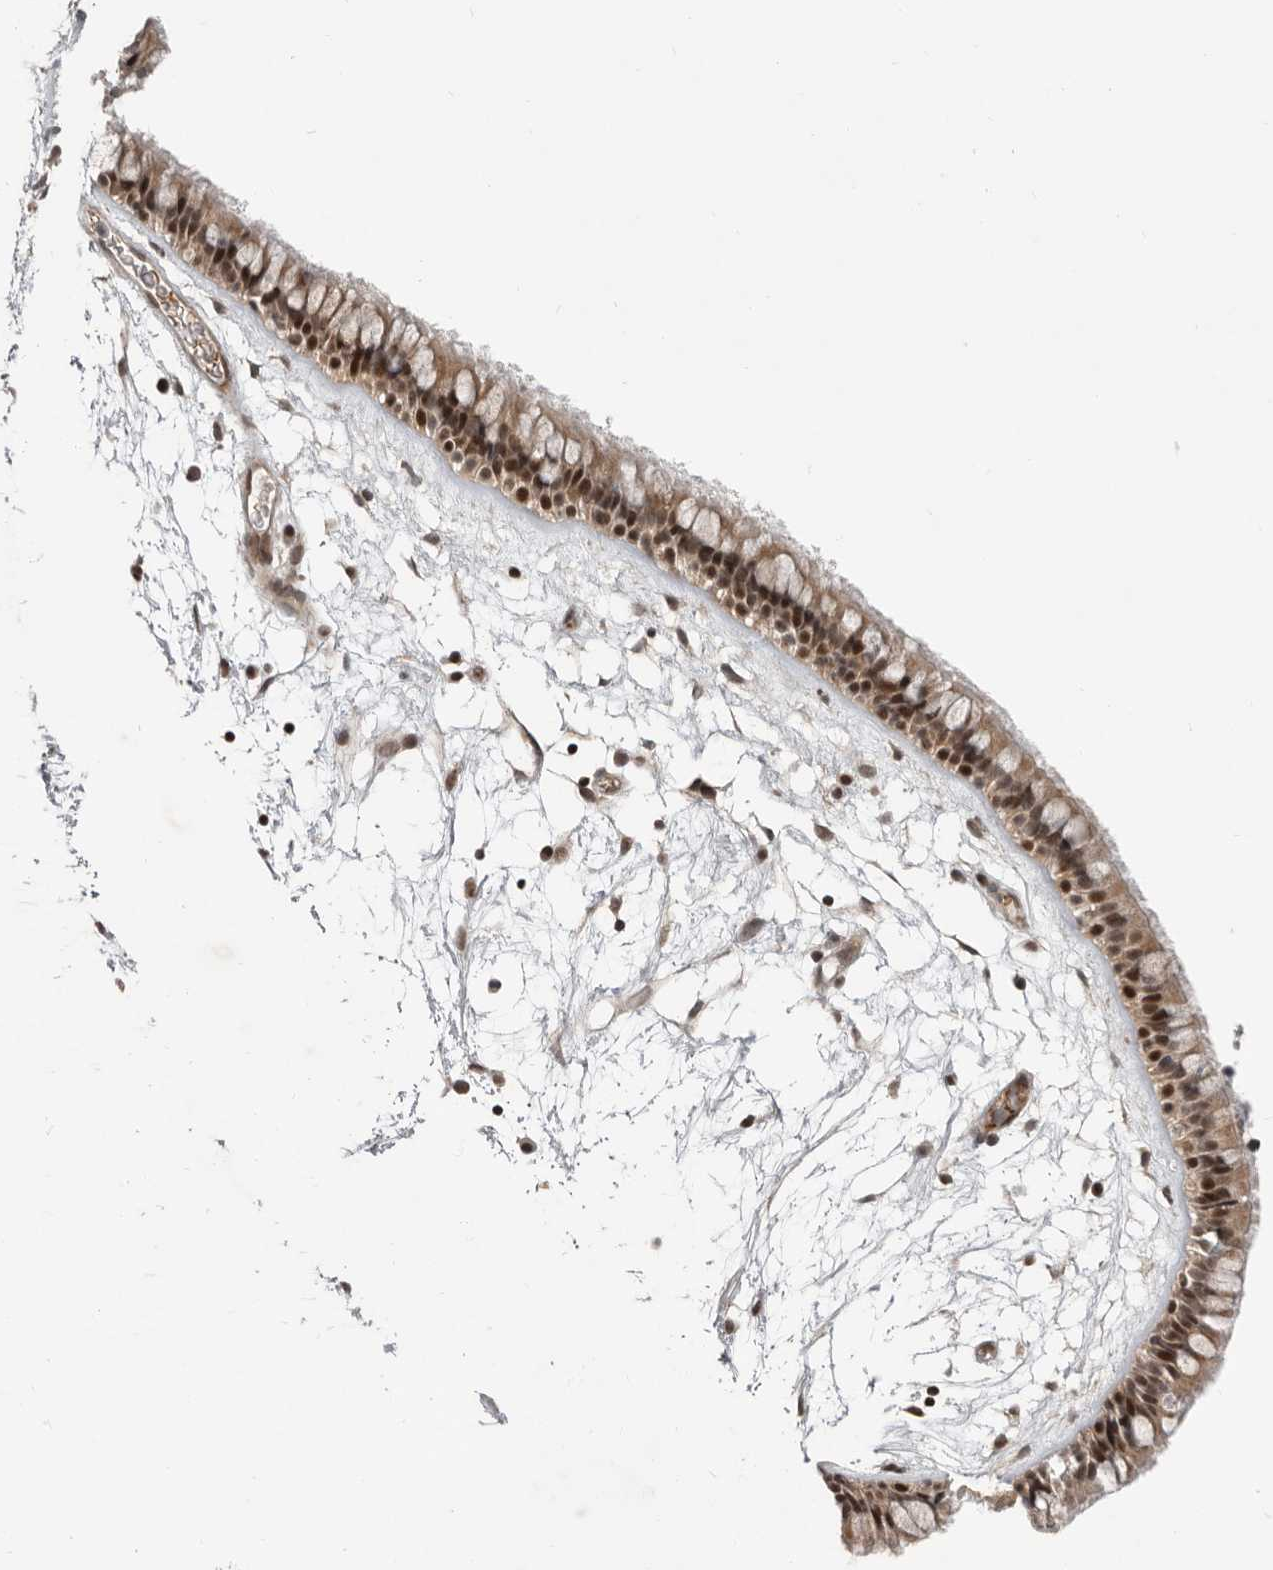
{"staining": {"intensity": "moderate", "quantity": ">75%", "location": "cytoplasmic/membranous,nuclear"}, "tissue": "nasopharynx", "cell_type": "Respiratory epithelial cells", "image_type": "normal", "snomed": [{"axis": "morphology", "description": "Normal tissue, NOS"}, {"axis": "morphology", "description": "Inflammation, NOS"}, {"axis": "topography", "description": "Nasopharynx"}], "caption": "Unremarkable nasopharynx was stained to show a protein in brown. There is medium levels of moderate cytoplasmic/membranous,nuclear positivity in approximately >75% of respiratory epithelial cells. The staining is performed using DAB (3,3'-diaminobenzidine) brown chromogen to label protein expression. The nuclei are counter-stained blue using hematoxylin.", "gene": "RABIF", "patient": {"sex": "male", "age": 48}}